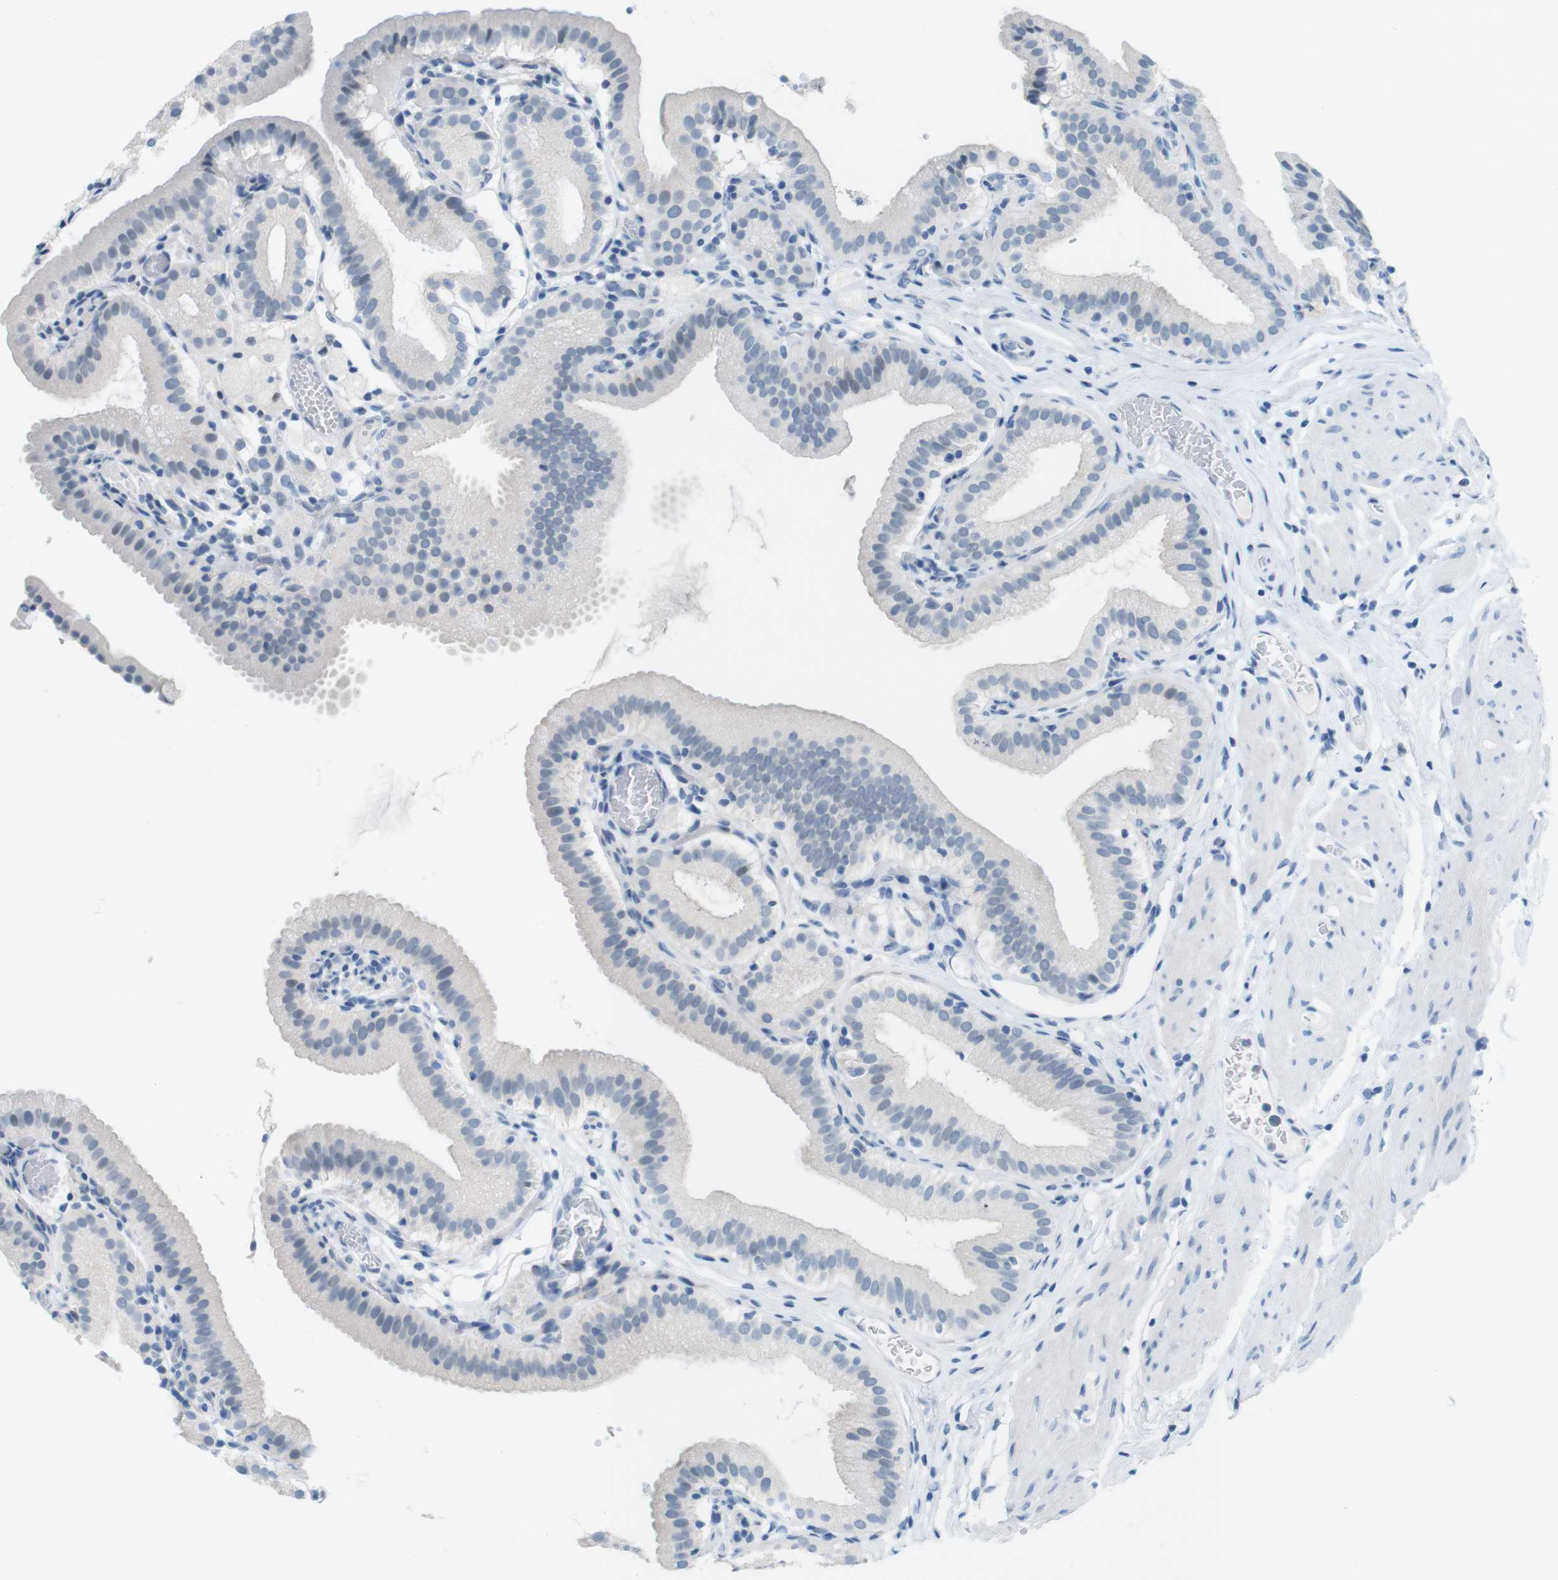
{"staining": {"intensity": "negative", "quantity": "none", "location": "none"}, "tissue": "gallbladder", "cell_type": "Glandular cells", "image_type": "normal", "snomed": [{"axis": "morphology", "description": "Normal tissue, NOS"}, {"axis": "topography", "description": "Gallbladder"}], "caption": "IHC of unremarkable gallbladder reveals no staining in glandular cells. (Immunohistochemistry (ihc), brightfield microscopy, high magnification).", "gene": "OPN1SW", "patient": {"sex": "male", "age": 54}}